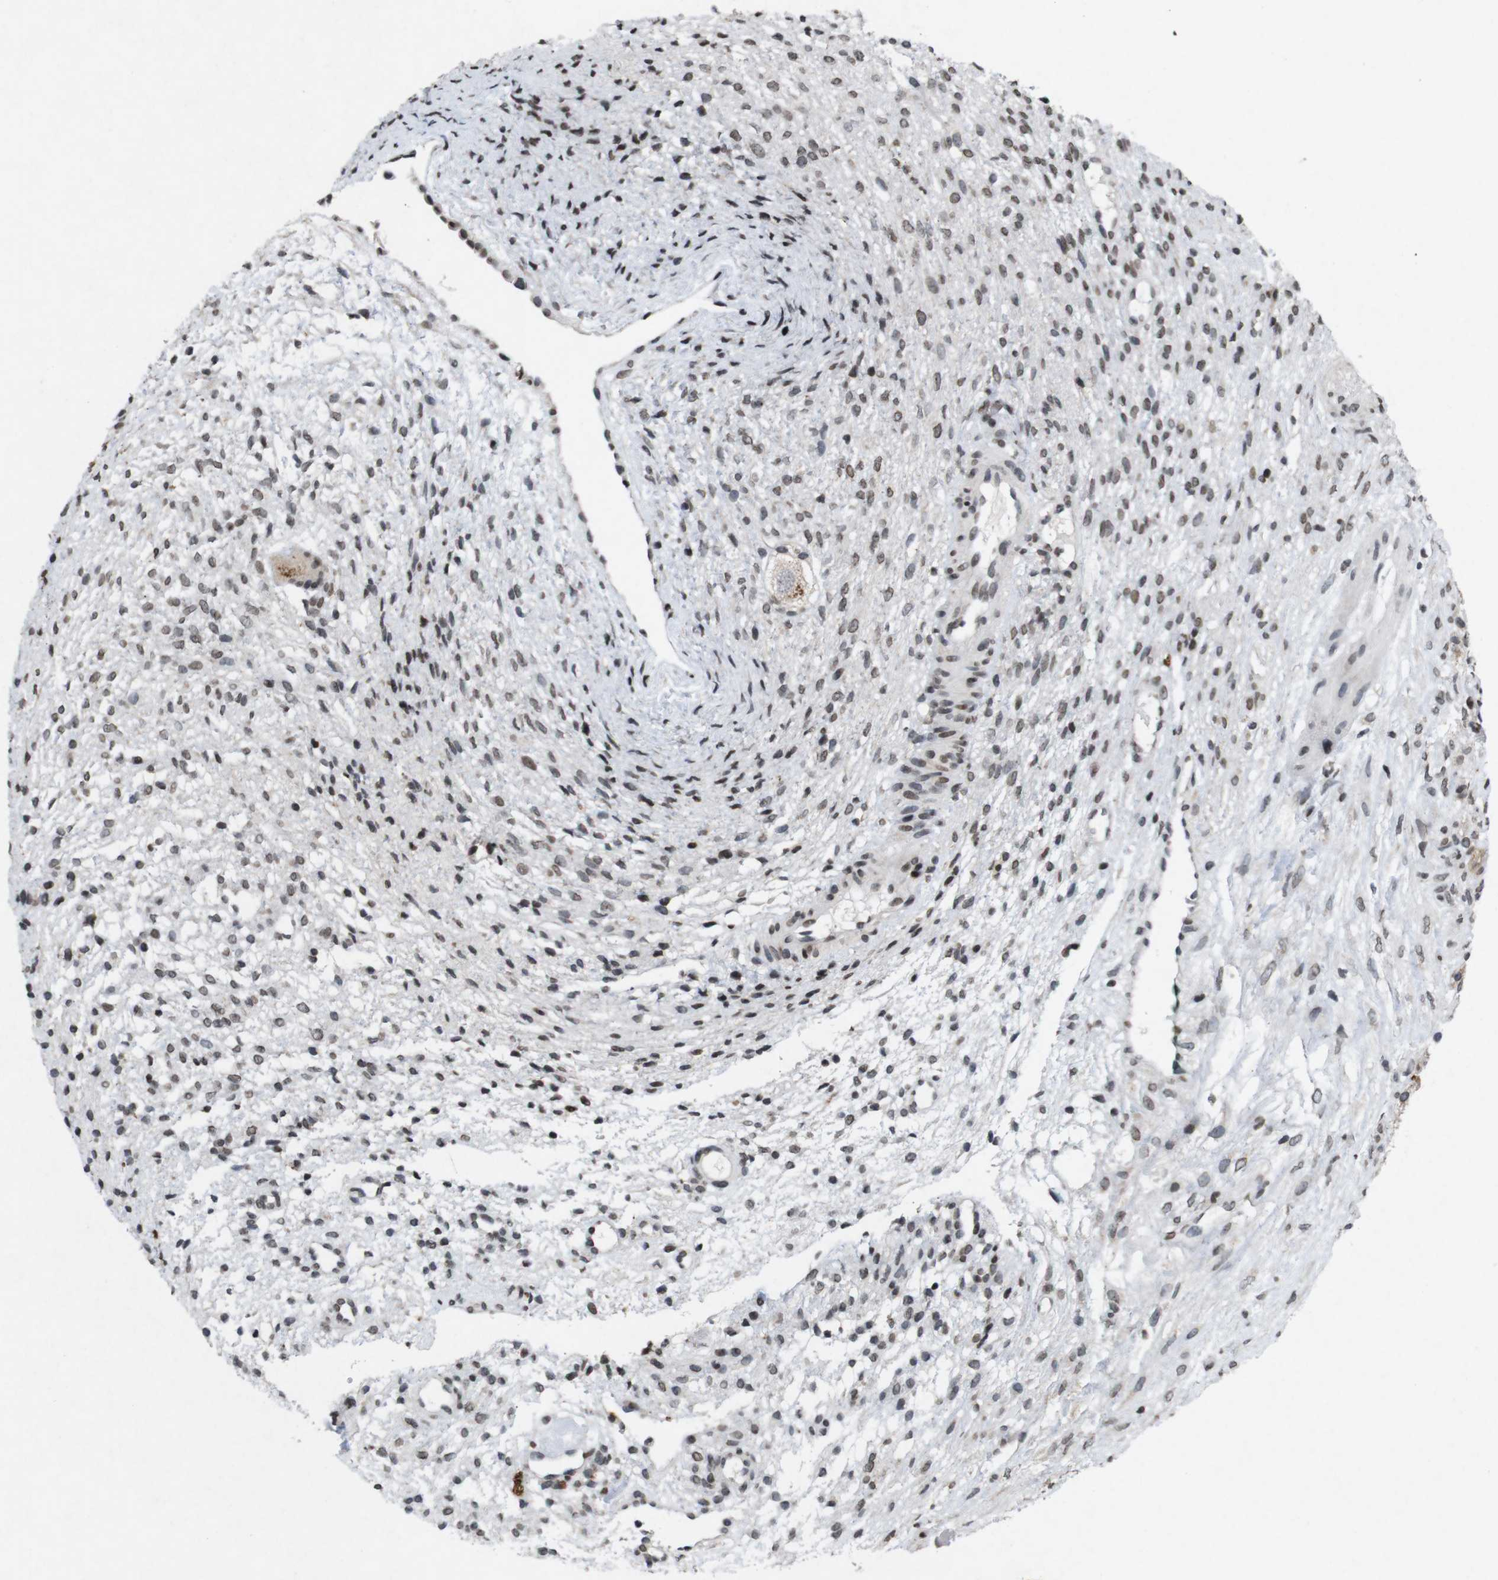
{"staining": {"intensity": "weak", "quantity": ">75%", "location": "cytoplasmic/membranous"}, "tissue": "ovary", "cell_type": "Follicle cells", "image_type": "normal", "snomed": [{"axis": "morphology", "description": "Normal tissue, NOS"}, {"axis": "morphology", "description": "Cyst, NOS"}, {"axis": "topography", "description": "Ovary"}], "caption": "Immunohistochemical staining of benign human ovary shows >75% levels of weak cytoplasmic/membranous protein expression in approximately >75% of follicle cells.", "gene": "MAGEH1", "patient": {"sex": "female", "age": 18}}